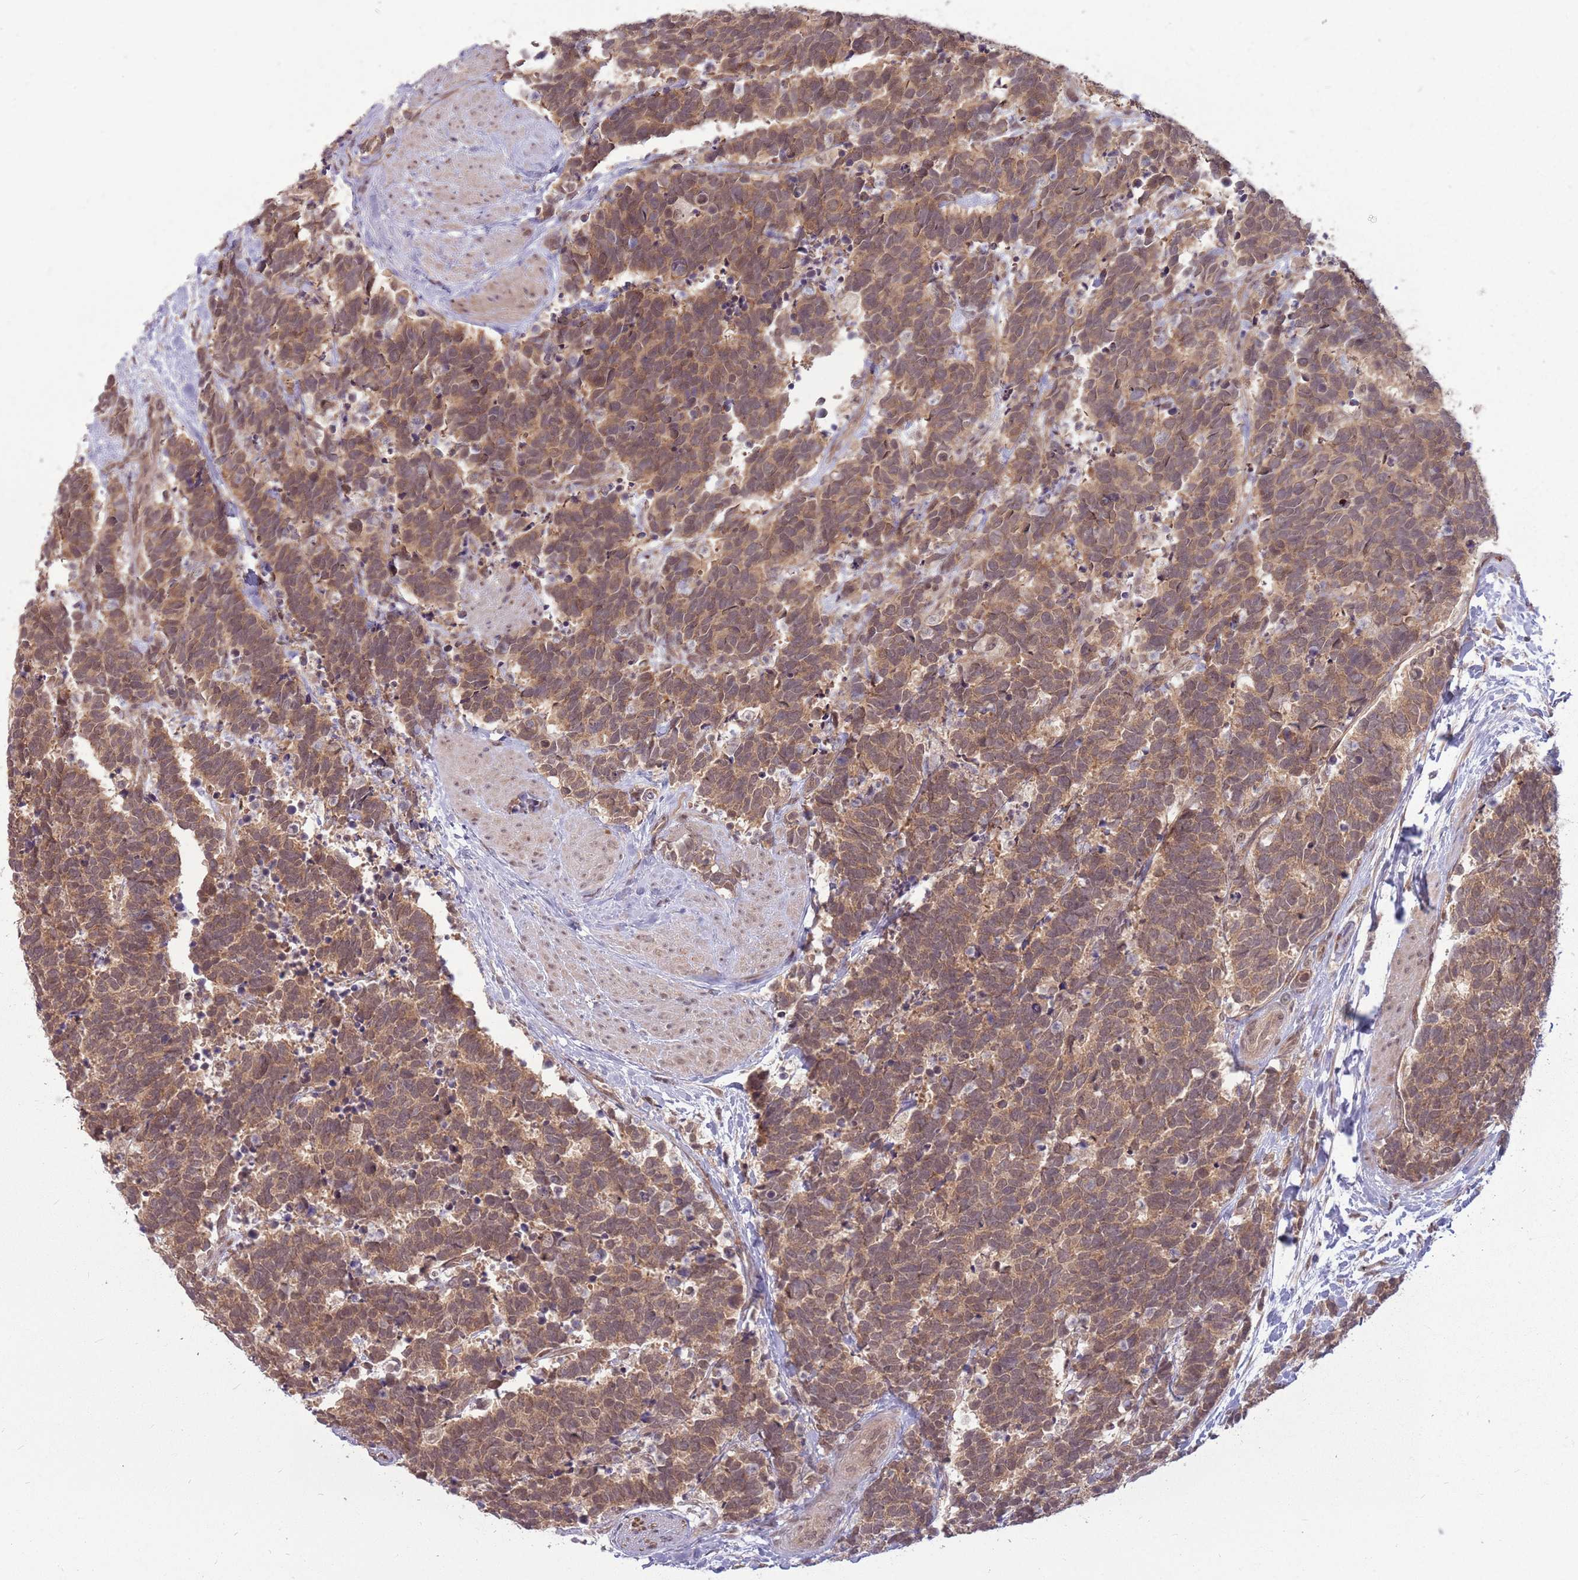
{"staining": {"intensity": "moderate", "quantity": ">75%", "location": "cytoplasmic/membranous"}, "tissue": "carcinoid", "cell_type": "Tumor cells", "image_type": "cancer", "snomed": [{"axis": "morphology", "description": "Carcinoma, NOS"}, {"axis": "morphology", "description": "Carcinoid, malignant, NOS"}, {"axis": "topography", "description": "Prostate"}], "caption": "A brown stain shows moderate cytoplasmic/membranous expression of a protein in human malignant carcinoid tumor cells. The staining was performed using DAB (3,3'-diaminobenzidine), with brown indicating positive protein expression. Nuclei are stained blue with hematoxylin.", "gene": "ADAMTS3", "patient": {"sex": "male", "age": 57}}